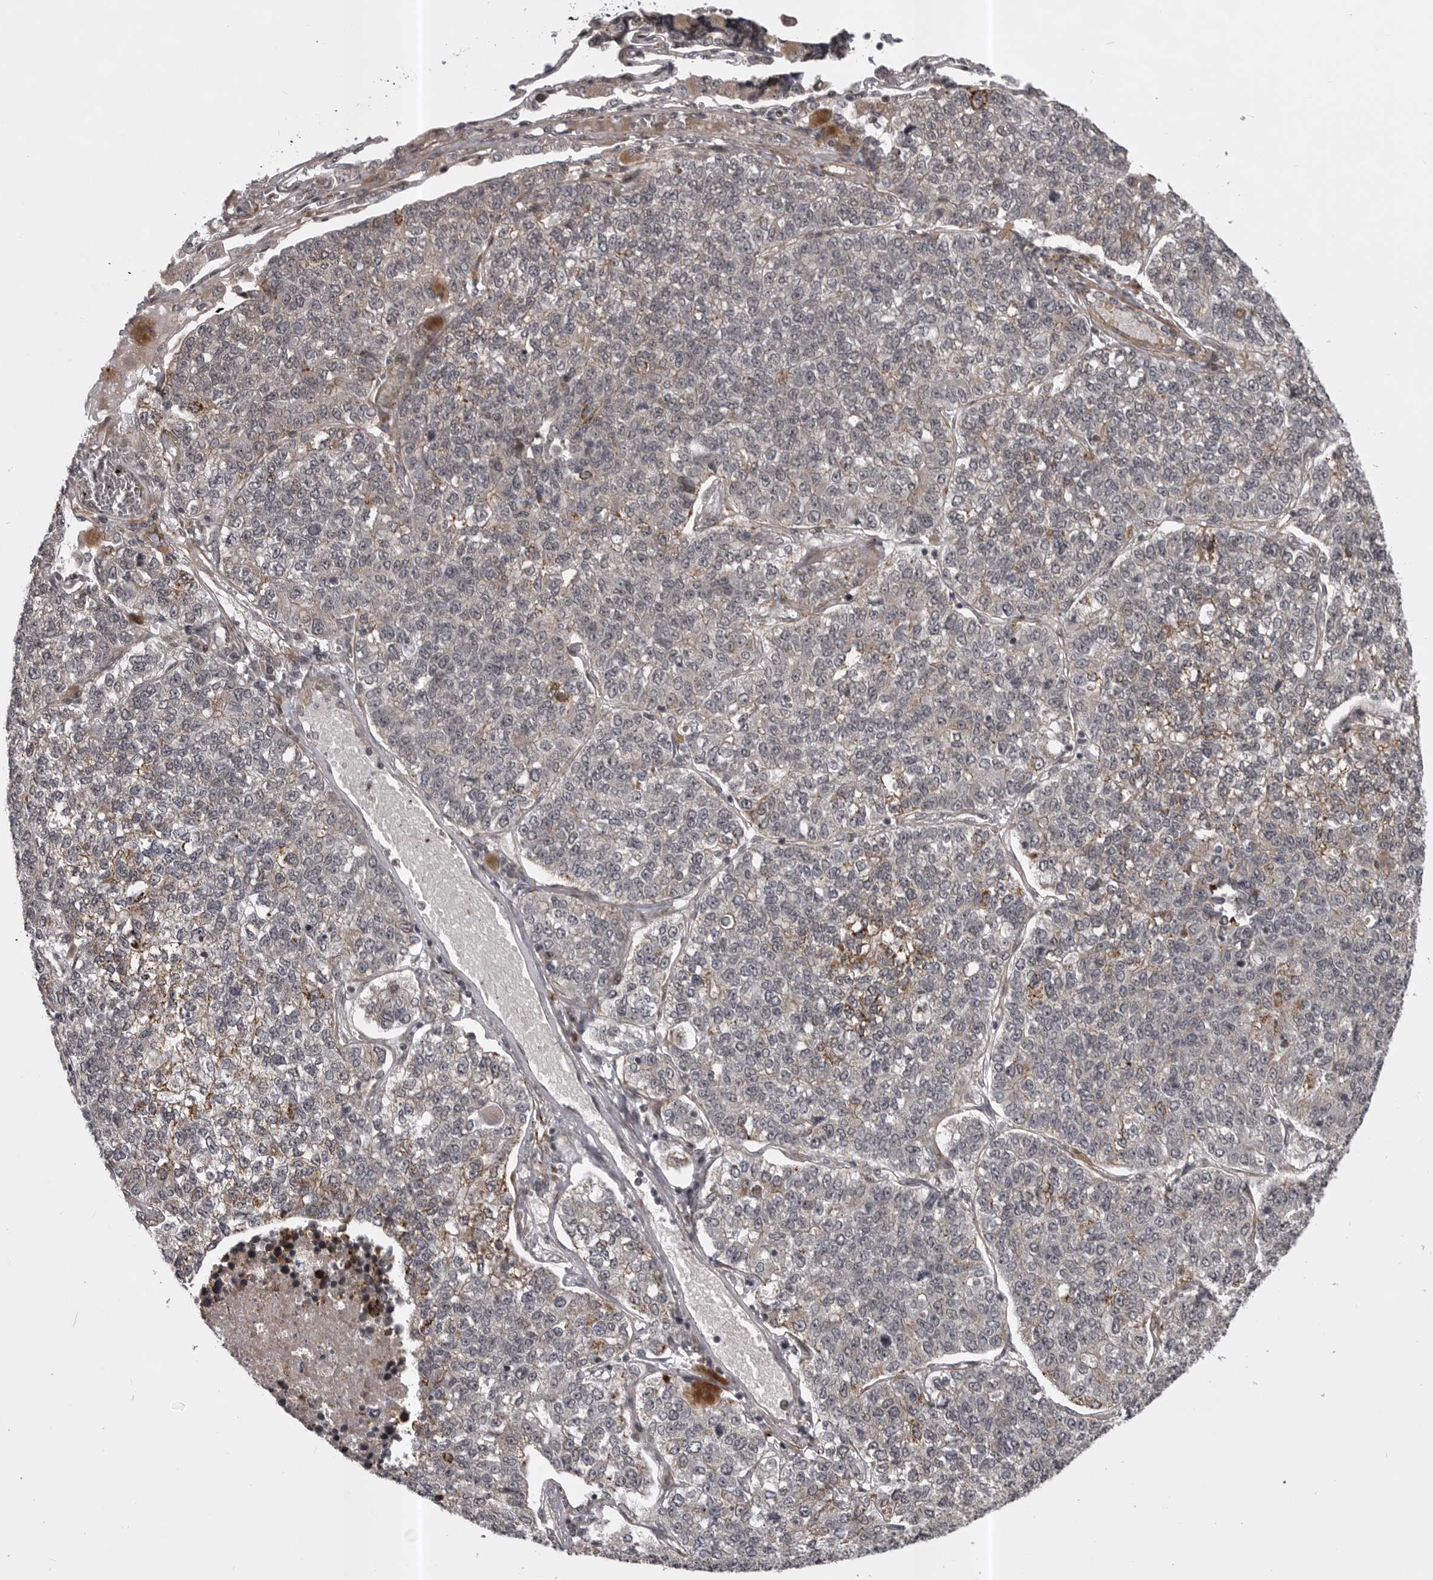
{"staining": {"intensity": "moderate", "quantity": "<25%", "location": "cytoplasmic/membranous"}, "tissue": "lung cancer", "cell_type": "Tumor cells", "image_type": "cancer", "snomed": [{"axis": "morphology", "description": "Adenocarcinoma, NOS"}, {"axis": "topography", "description": "Lung"}], "caption": "The histopathology image exhibits immunohistochemical staining of lung cancer (adenocarcinoma). There is moderate cytoplasmic/membranous expression is seen in approximately <25% of tumor cells. (brown staining indicates protein expression, while blue staining denotes nuclei).", "gene": "SNX16", "patient": {"sex": "male", "age": 49}}